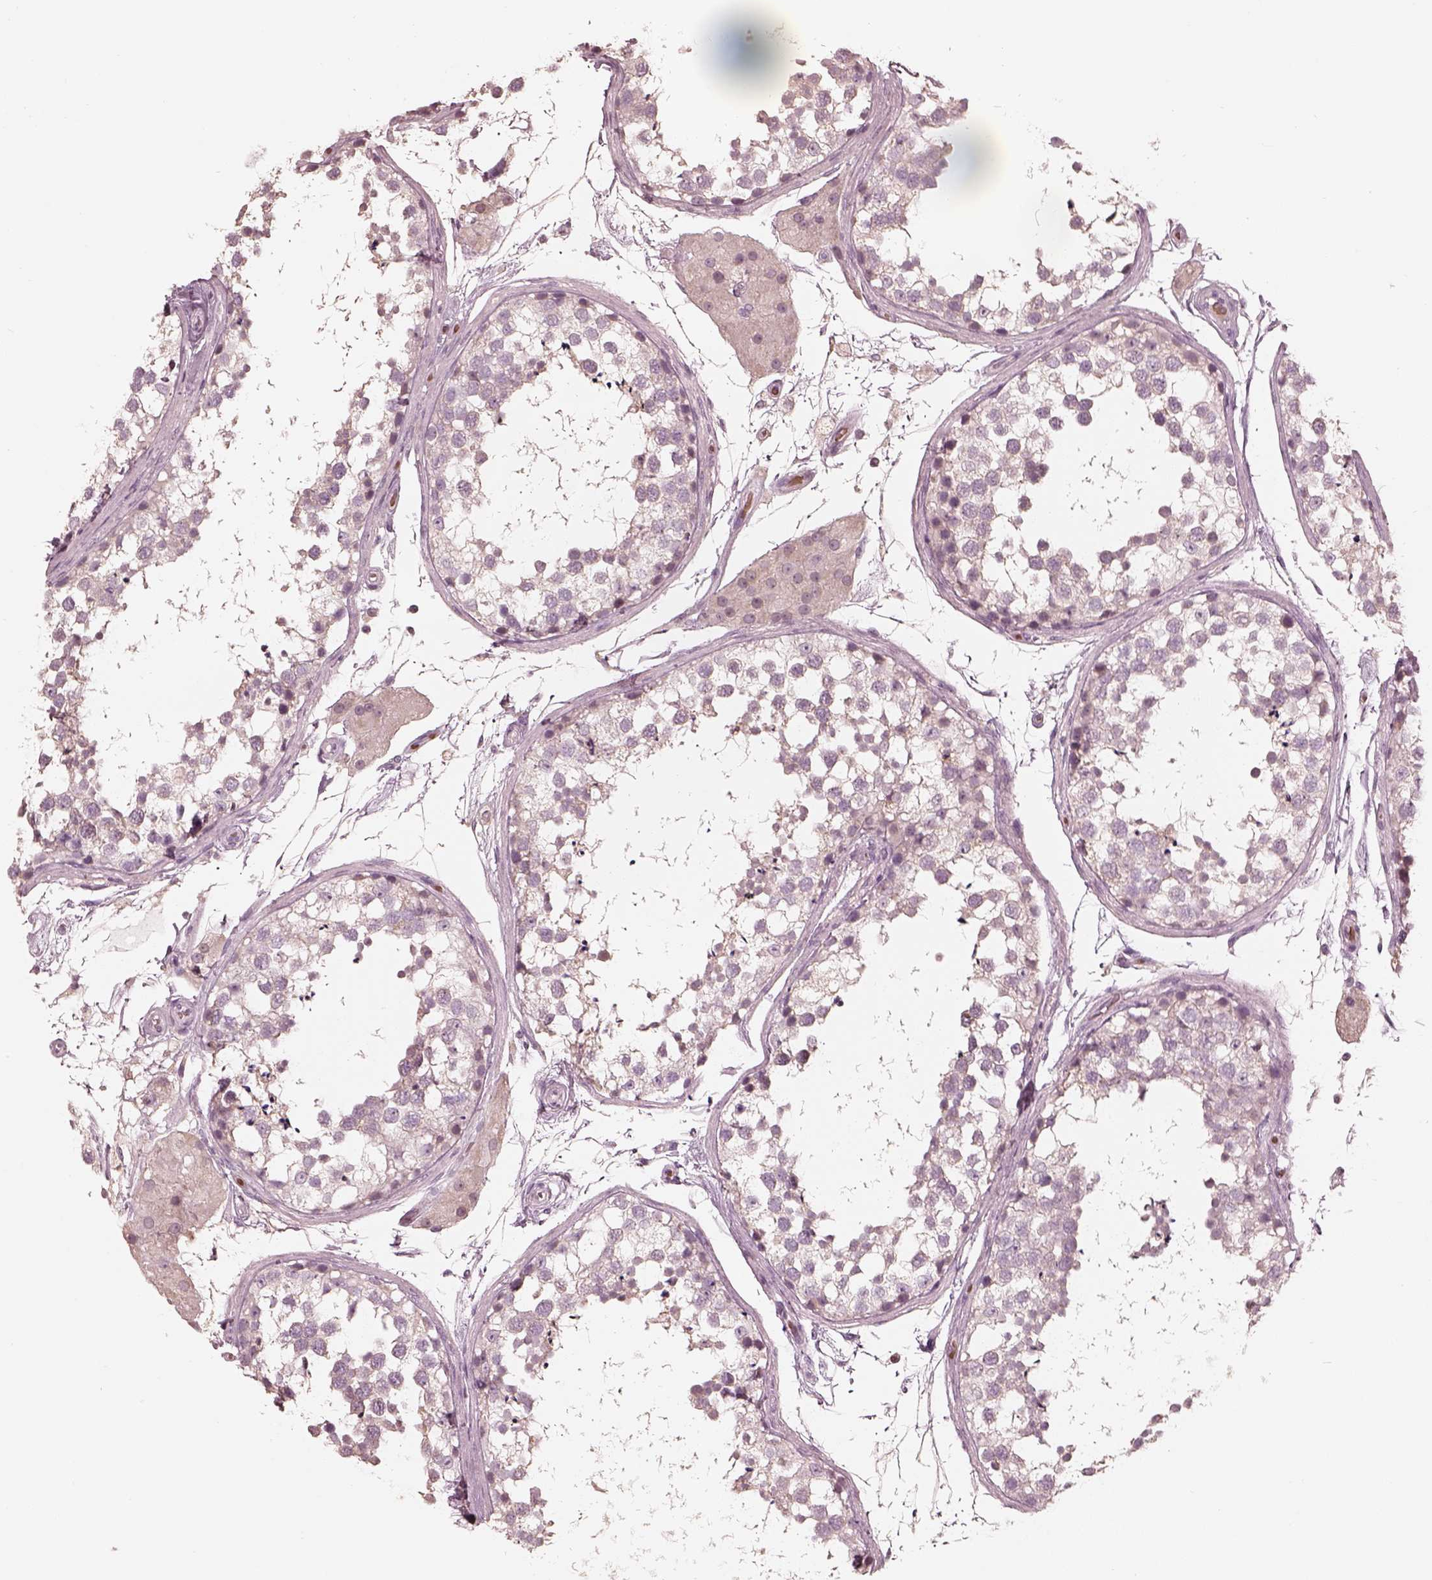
{"staining": {"intensity": "weak", "quantity": "<25%", "location": "cytoplasmic/membranous"}, "tissue": "testis", "cell_type": "Cells in seminiferous ducts", "image_type": "normal", "snomed": [{"axis": "morphology", "description": "Normal tissue, NOS"}, {"axis": "morphology", "description": "Seminoma, NOS"}, {"axis": "topography", "description": "Testis"}], "caption": "Cells in seminiferous ducts are negative for protein expression in normal human testis. (Brightfield microscopy of DAB IHC at high magnification).", "gene": "ANKLE1", "patient": {"sex": "male", "age": 65}}